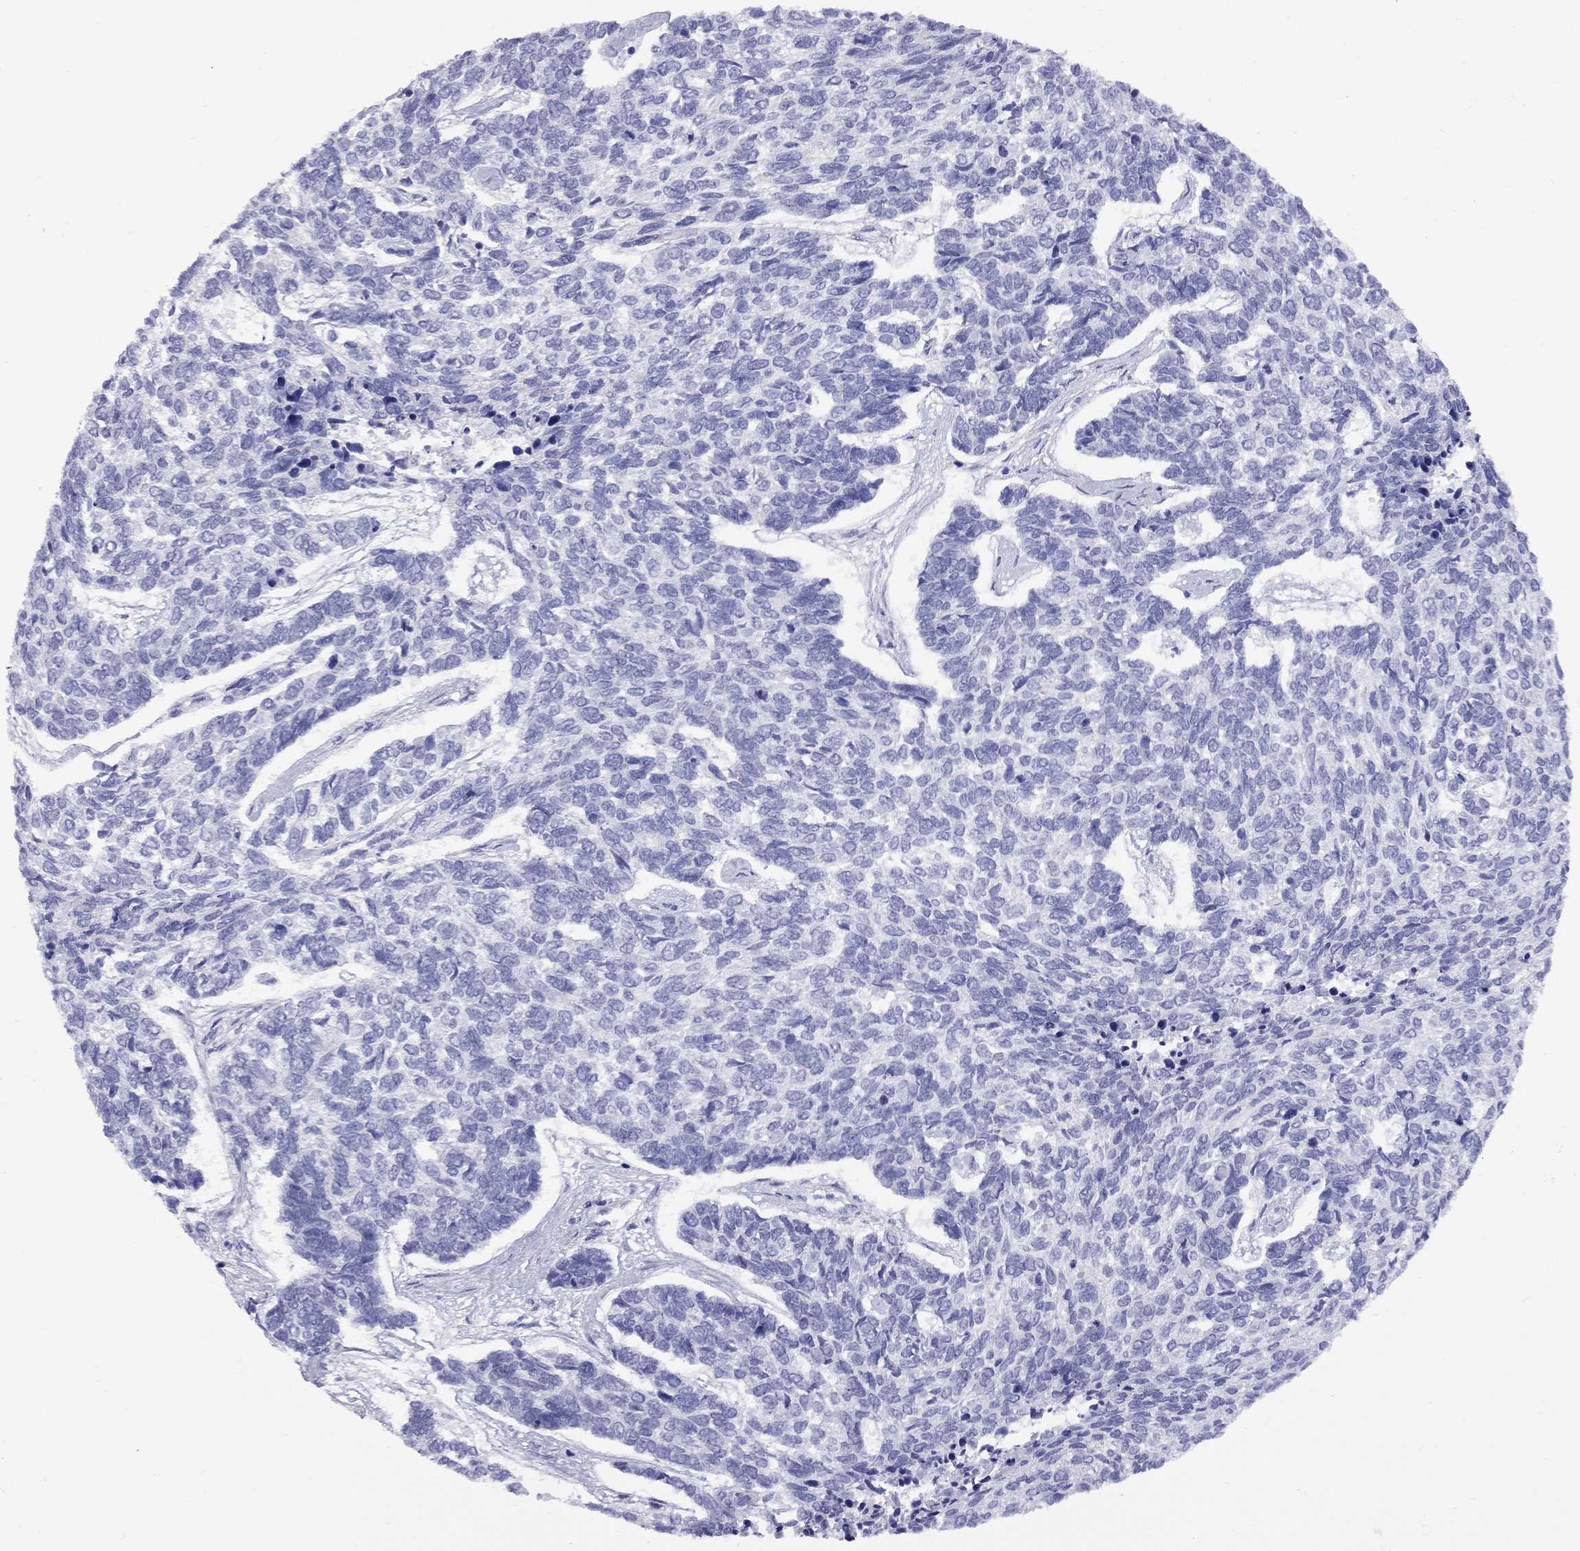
{"staining": {"intensity": "negative", "quantity": "none", "location": "none"}, "tissue": "skin cancer", "cell_type": "Tumor cells", "image_type": "cancer", "snomed": [{"axis": "morphology", "description": "Basal cell carcinoma"}, {"axis": "topography", "description": "Skin"}], "caption": "Photomicrograph shows no protein expression in tumor cells of skin basal cell carcinoma tissue.", "gene": "FSCN3", "patient": {"sex": "female", "age": 65}}